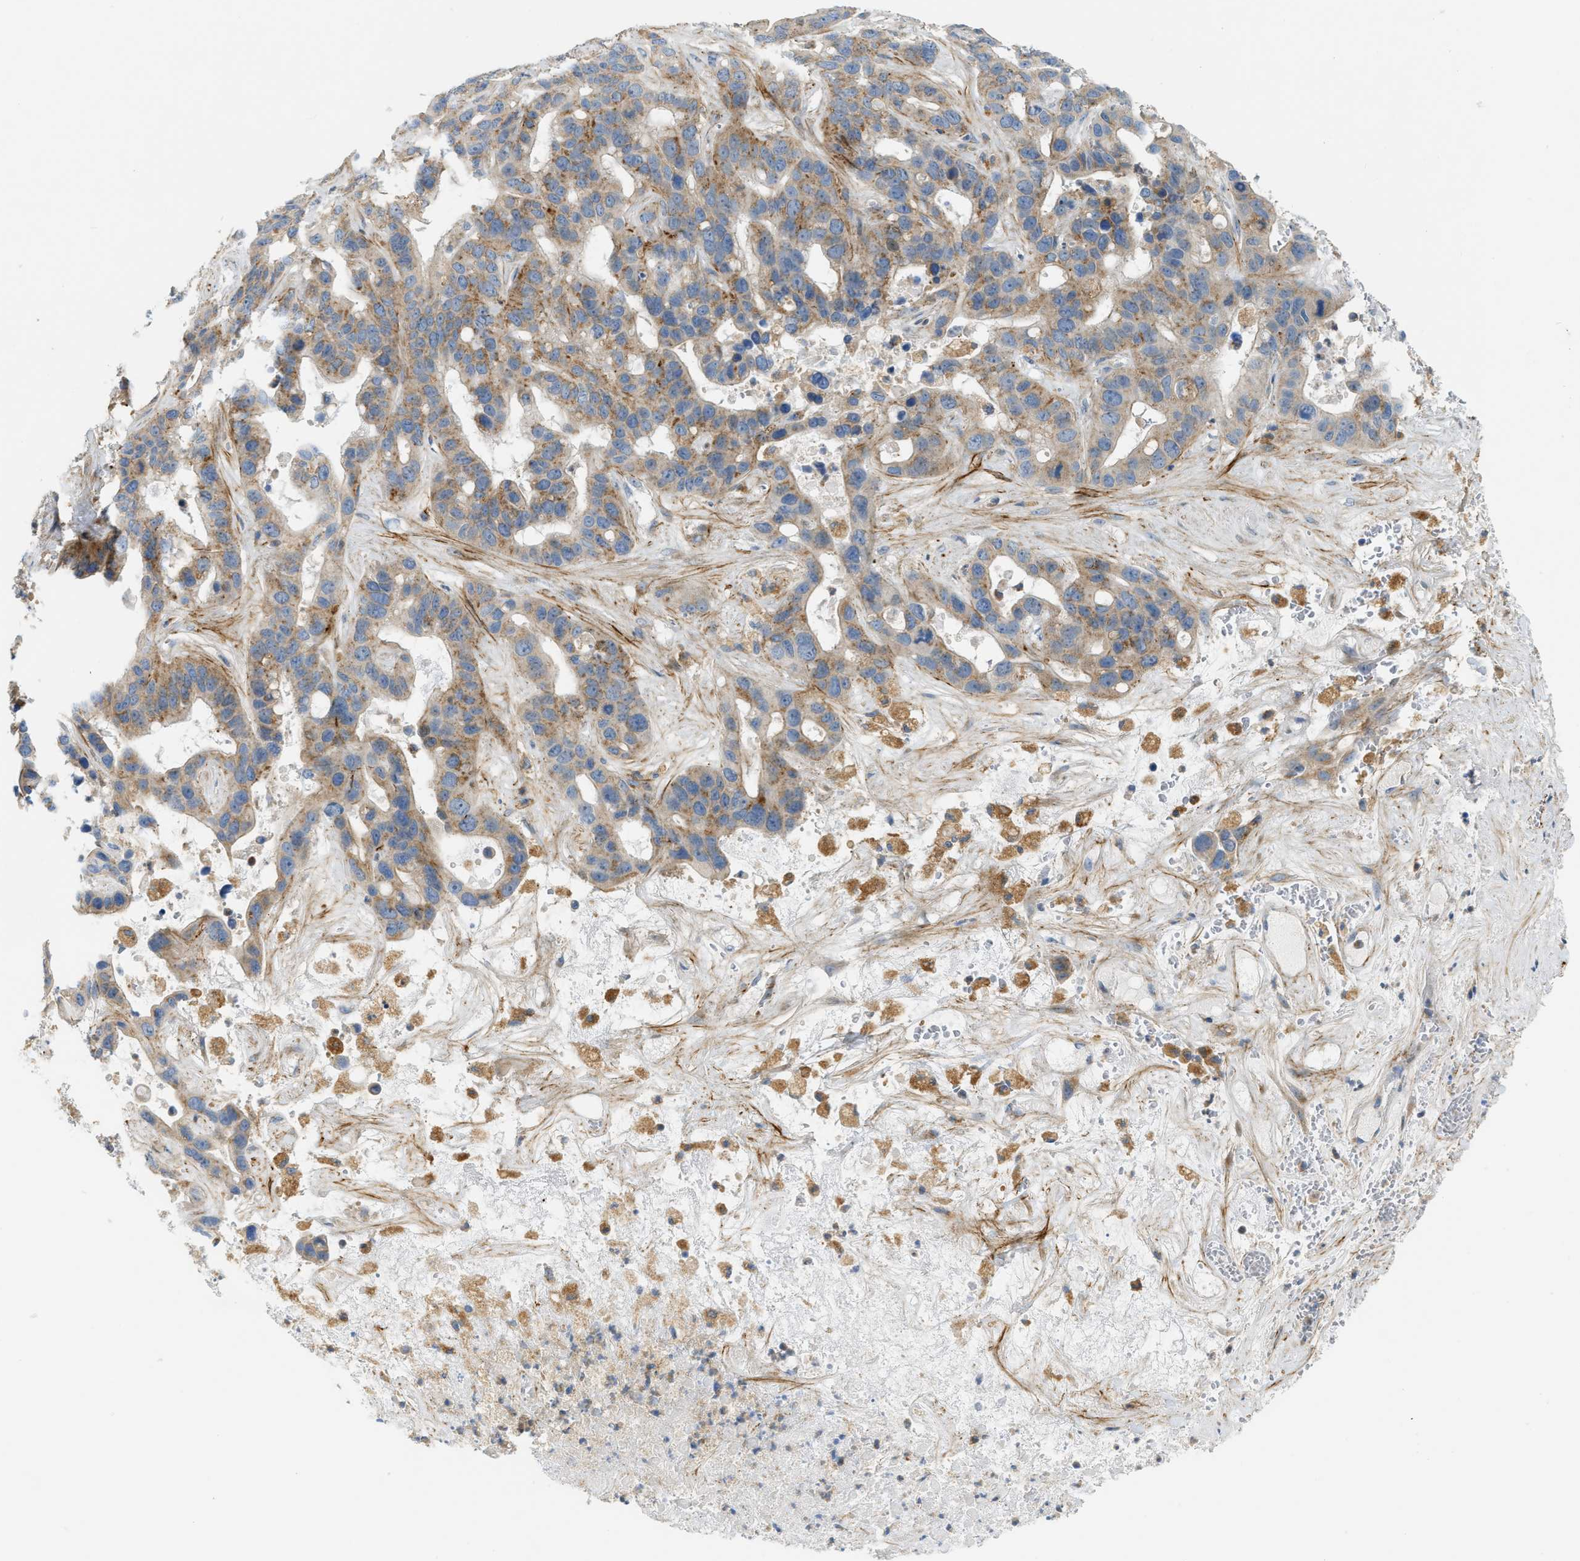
{"staining": {"intensity": "moderate", "quantity": ">75%", "location": "cytoplasmic/membranous"}, "tissue": "liver cancer", "cell_type": "Tumor cells", "image_type": "cancer", "snomed": [{"axis": "morphology", "description": "Cholangiocarcinoma"}, {"axis": "topography", "description": "Liver"}], "caption": "Human liver cancer stained with a brown dye shows moderate cytoplasmic/membranous positive expression in about >75% of tumor cells.", "gene": "LMBRD1", "patient": {"sex": "female", "age": 65}}